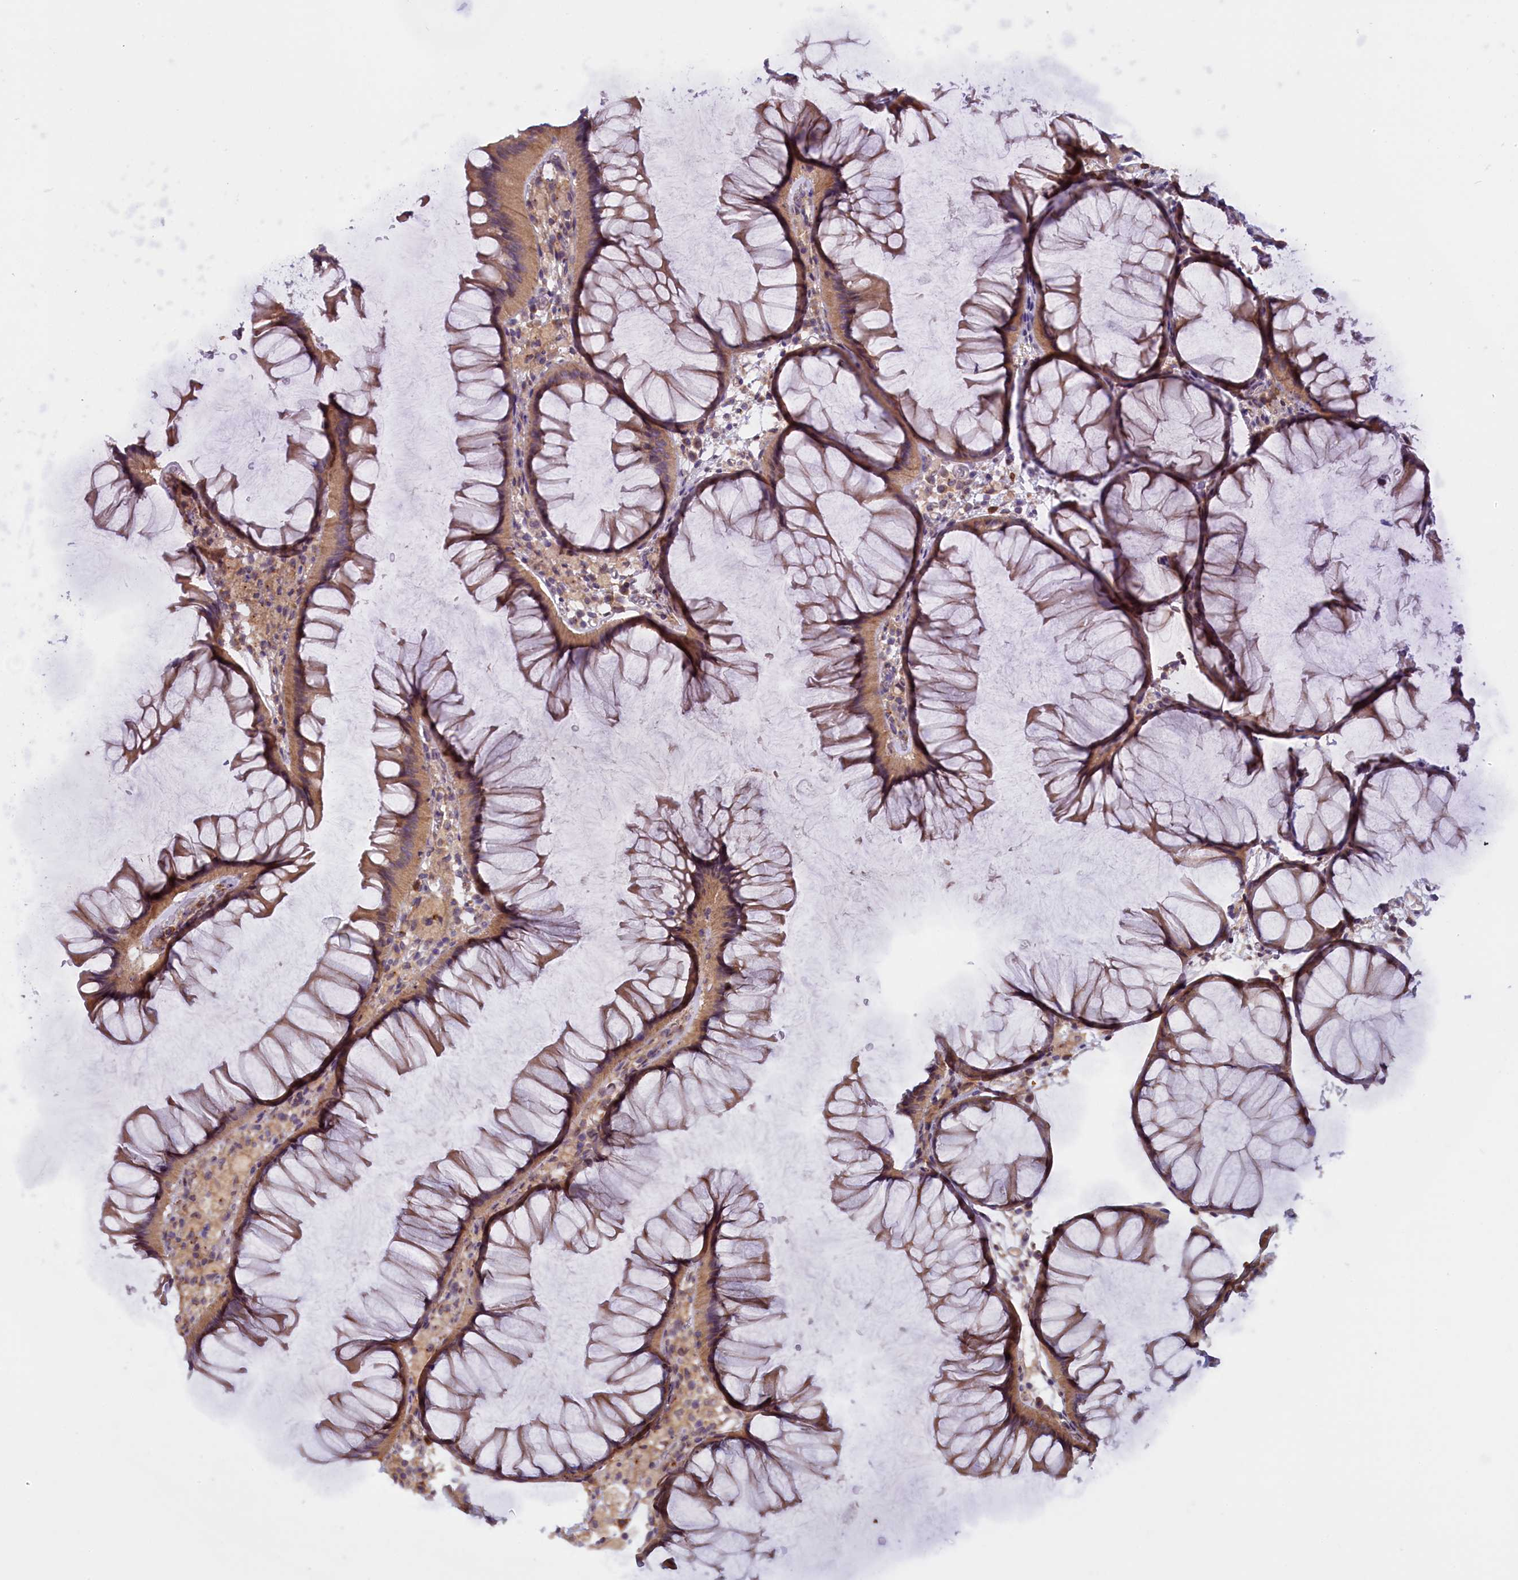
{"staining": {"intensity": "moderate", "quantity": ">75%", "location": "cytoplasmic/membranous"}, "tissue": "colon", "cell_type": "Endothelial cells", "image_type": "normal", "snomed": [{"axis": "morphology", "description": "Normal tissue, NOS"}, {"axis": "topography", "description": "Colon"}], "caption": "This micrograph displays normal colon stained with immunohistochemistry to label a protein in brown. The cytoplasmic/membranous of endothelial cells show moderate positivity for the protein. Nuclei are counter-stained blue.", "gene": "CCDC9B", "patient": {"sex": "female", "age": 82}}